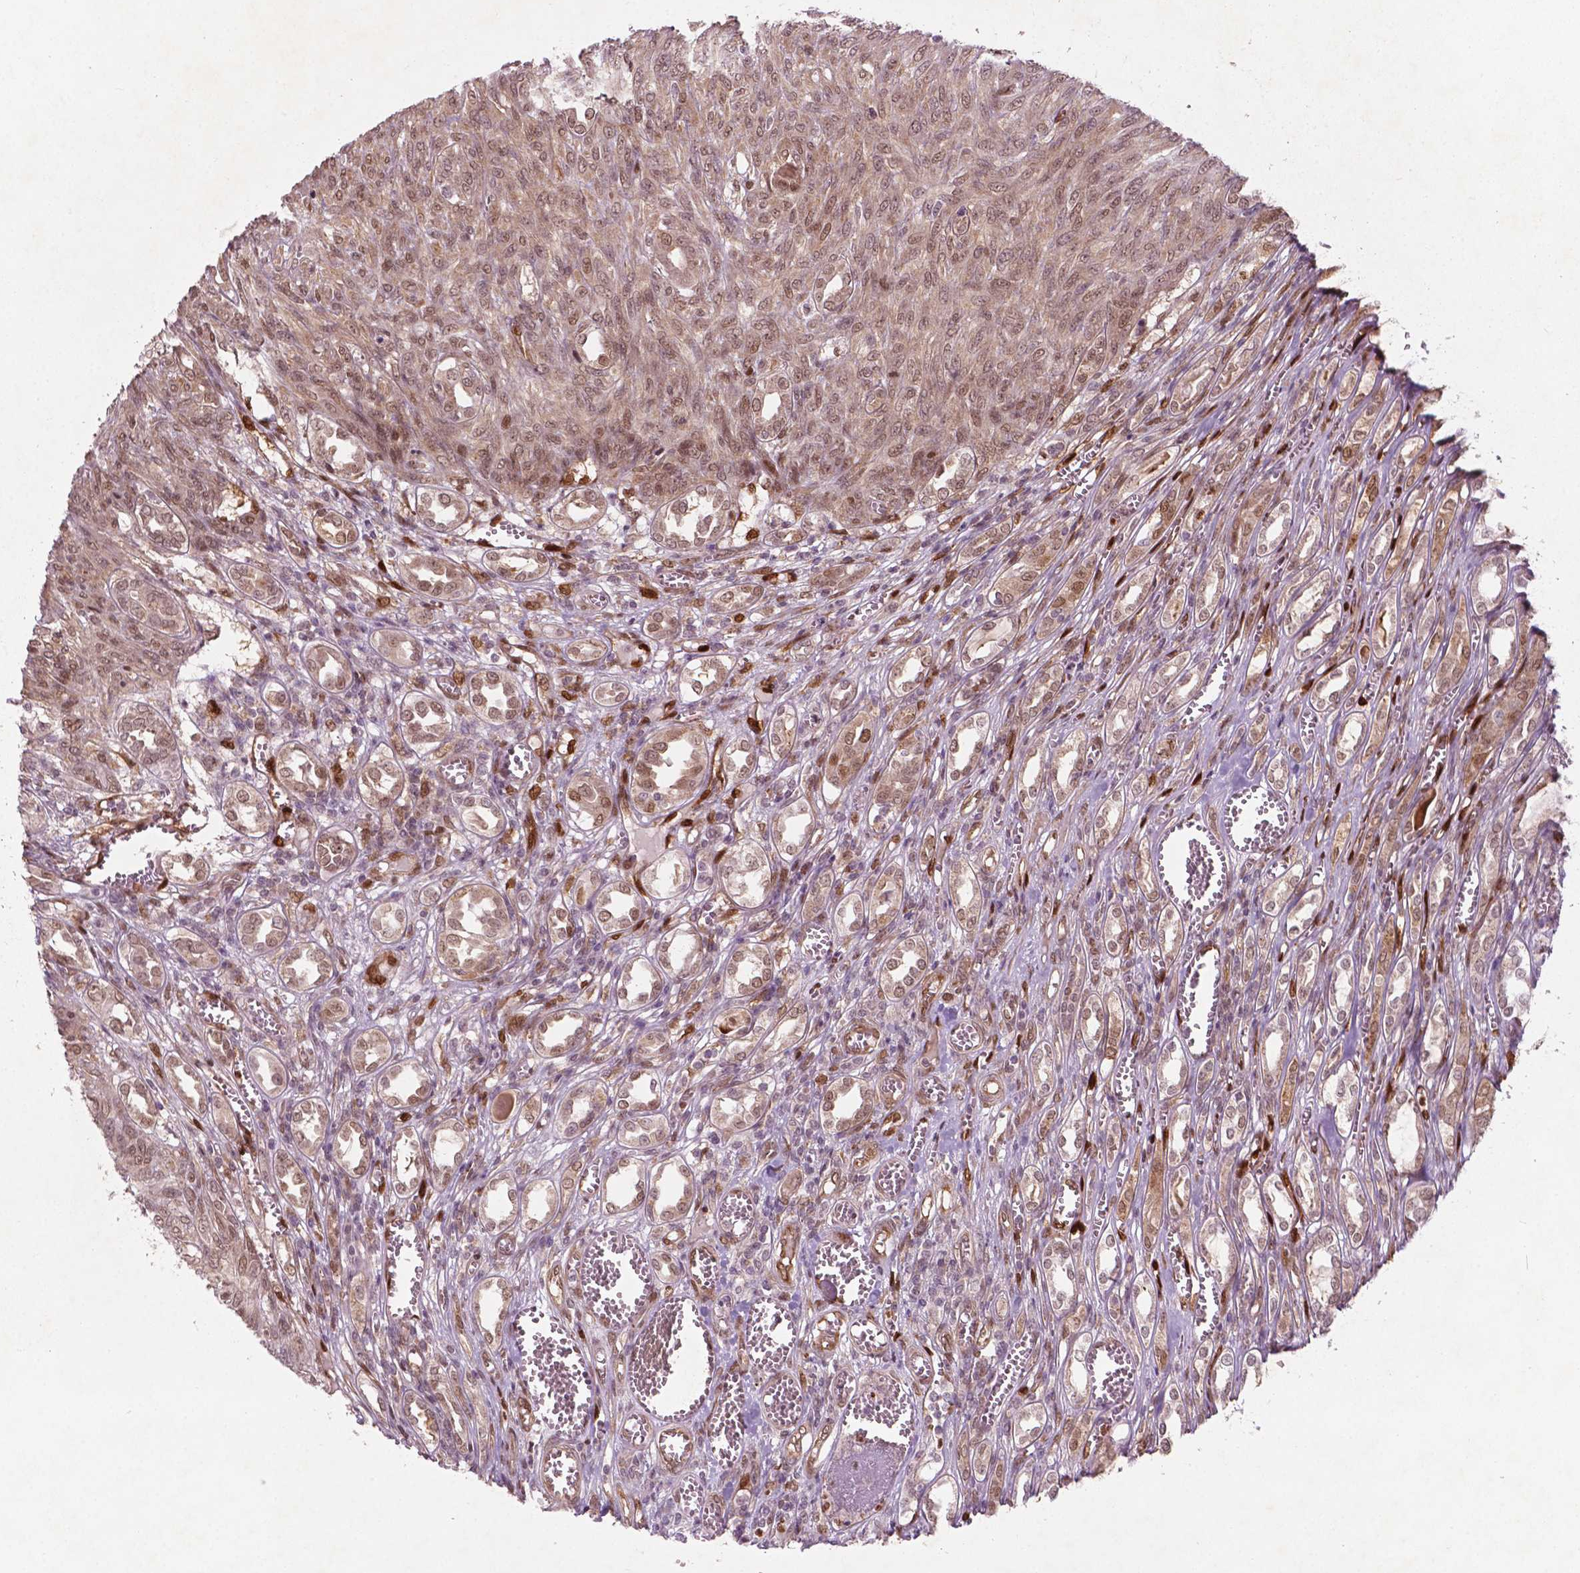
{"staining": {"intensity": "weak", "quantity": ">75%", "location": "cytoplasmic/membranous,nuclear"}, "tissue": "renal cancer", "cell_type": "Tumor cells", "image_type": "cancer", "snomed": [{"axis": "morphology", "description": "Adenocarcinoma, NOS"}, {"axis": "topography", "description": "Kidney"}], "caption": "Tumor cells exhibit low levels of weak cytoplasmic/membranous and nuclear staining in approximately >75% of cells in renal adenocarcinoma. The protein is shown in brown color, while the nuclei are stained blue.", "gene": "NFAT5", "patient": {"sex": "male", "age": 58}}